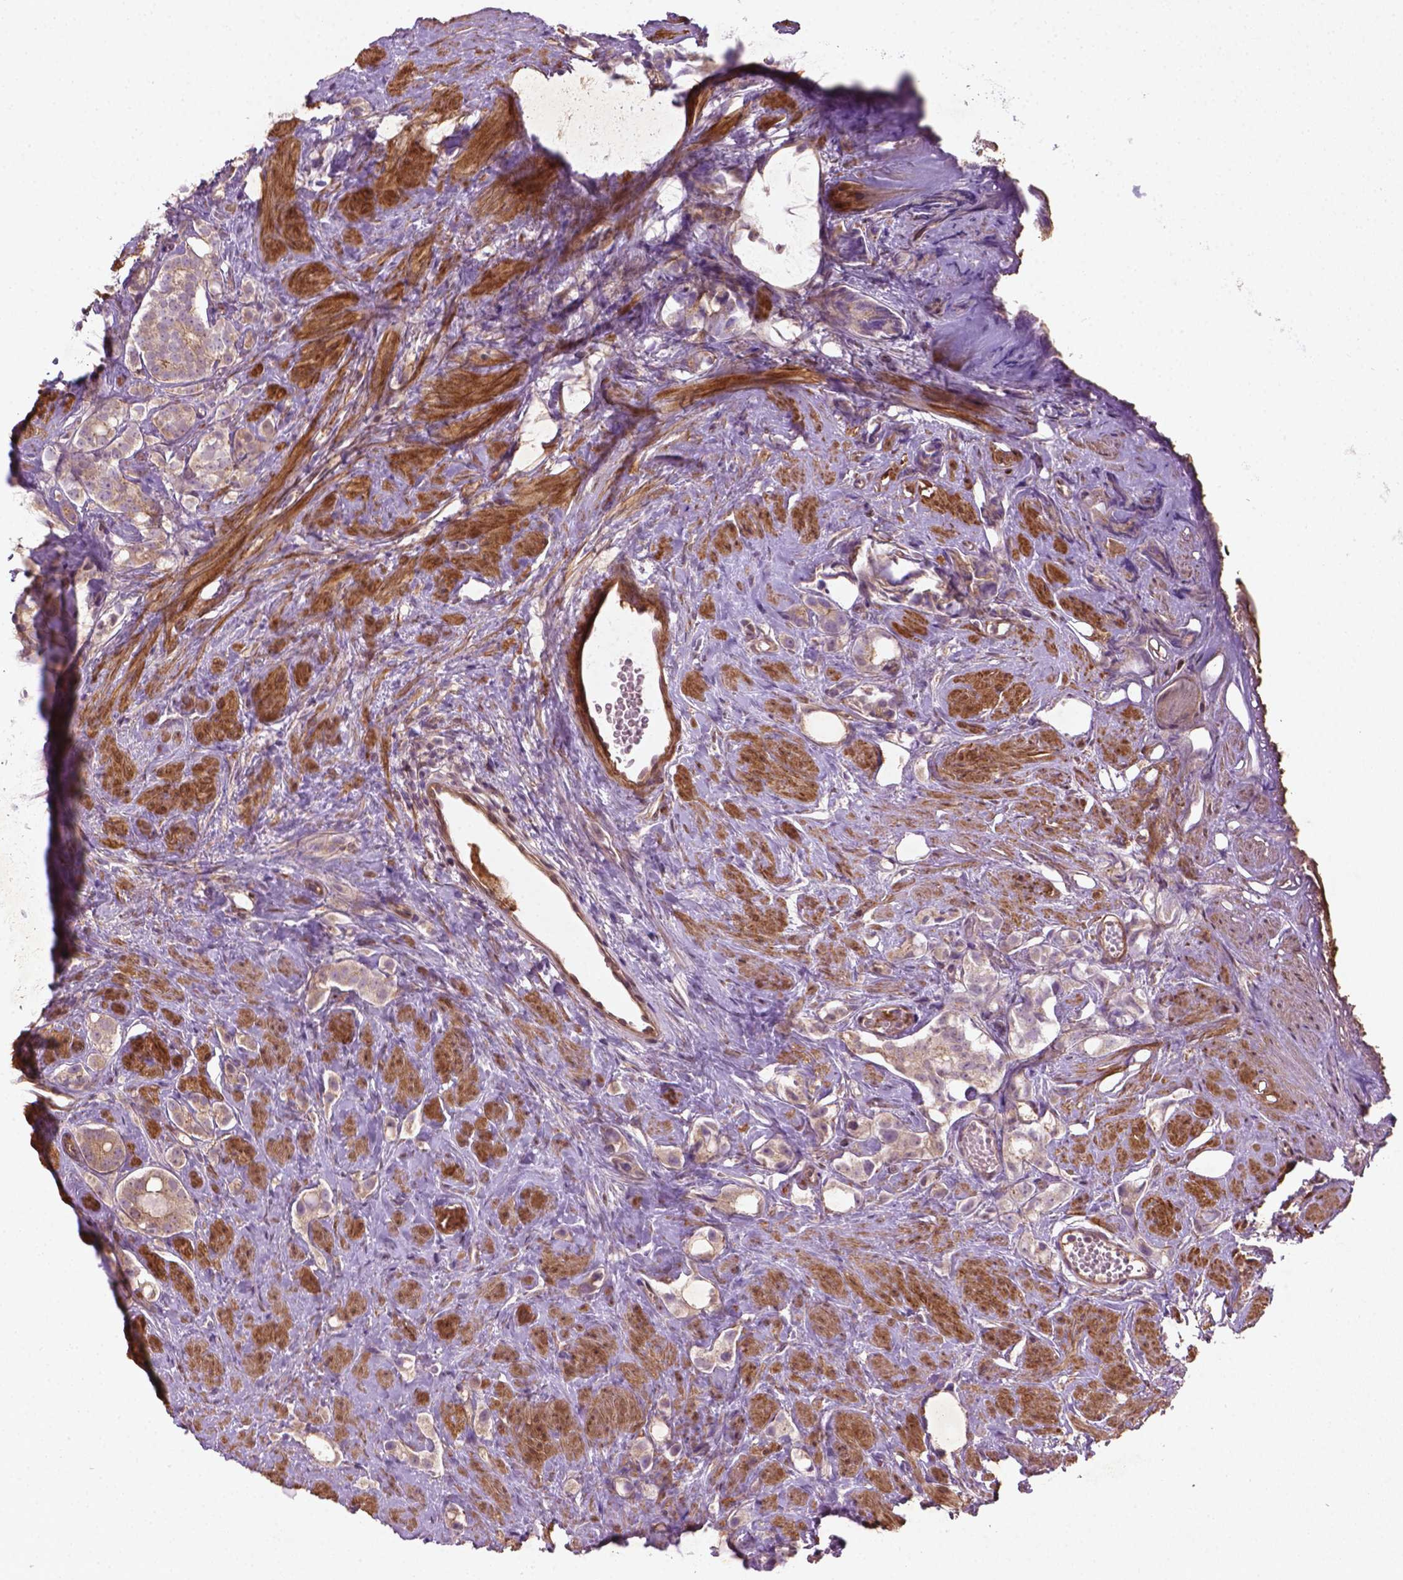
{"staining": {"intensity": "weak", "quantity": "25%-75%", "location": "cytoplasmic/membranous"}, "tissue": "prostate cancer", "cell_type": "Tumor cells", "image_type": "cancer", "snomed": [{"axis": "morphology", "description": "Adenocarcinoma, High grade"}, {"axis": "topography", "description": "Prostate"}], "caption": "Tumor cells exhibit low levels of weak cytoplasmic/membranous expression in approximately 25%-75% of cells in prostate cancer (adenocarcinoma (high-grade)).", "gene": "TCHP", "patient": {"sex": "male", "age": 75}}